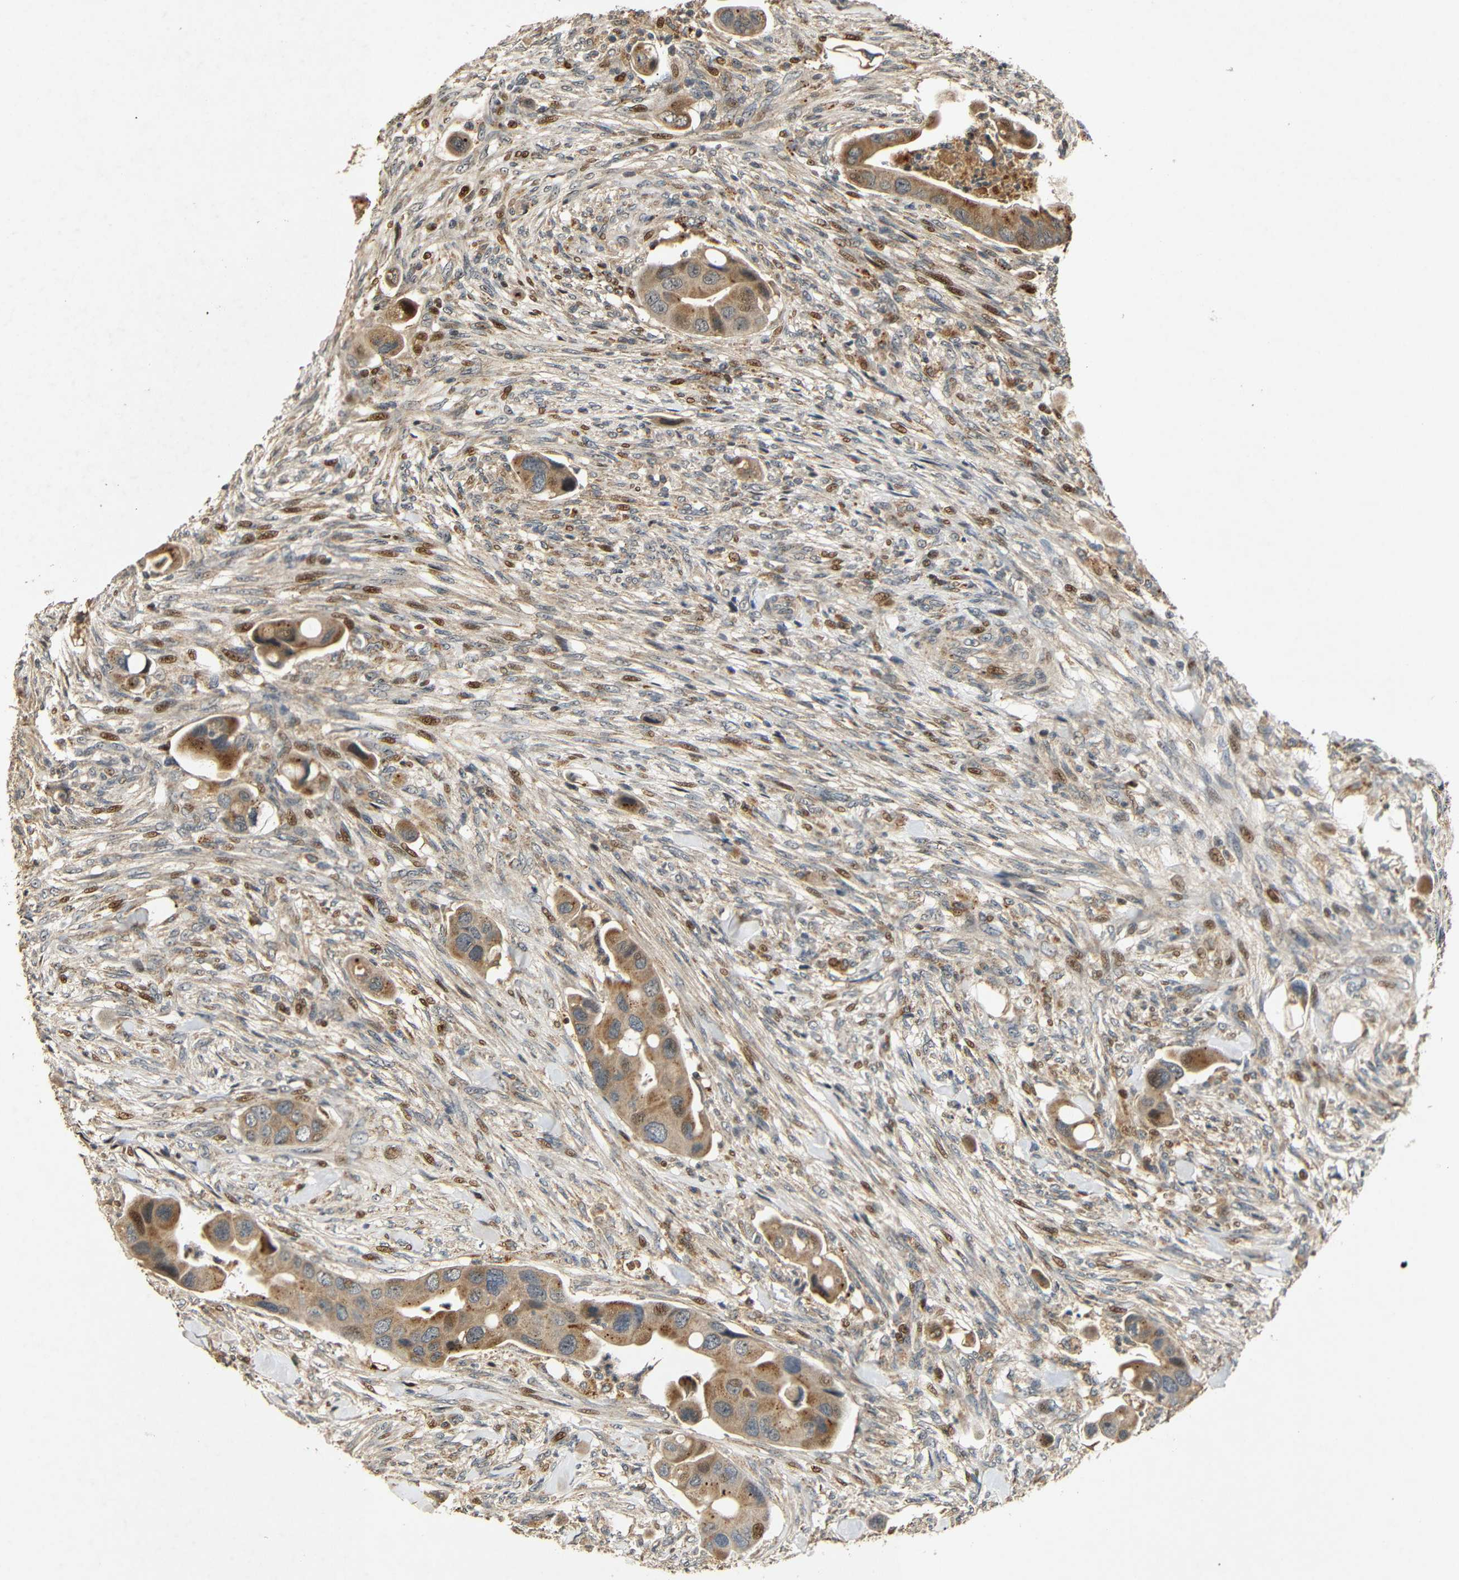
{"staining": {"intensity": "strong", "quantity": "25%-75%", "location": "cytoplasmic/membranous,nuclear"}, "tissue": "colorectal cancer", "cell_type": "Tumor cells", "image_type": "cancer", "snomed": [{"axis": "morphology", "description": "Adenocarcinoma, NOS"}, {"axis": "topography", "description": "Rectum"}], "caption": "Human colorectal cancer stained with a brown dye shows strong cytoplasmic/membranous and nuclear positive expression in approximately 25%-75% of tumor cells.", "gene": "KAZALD1", "patient": {"sex": "female", "age": 57}}